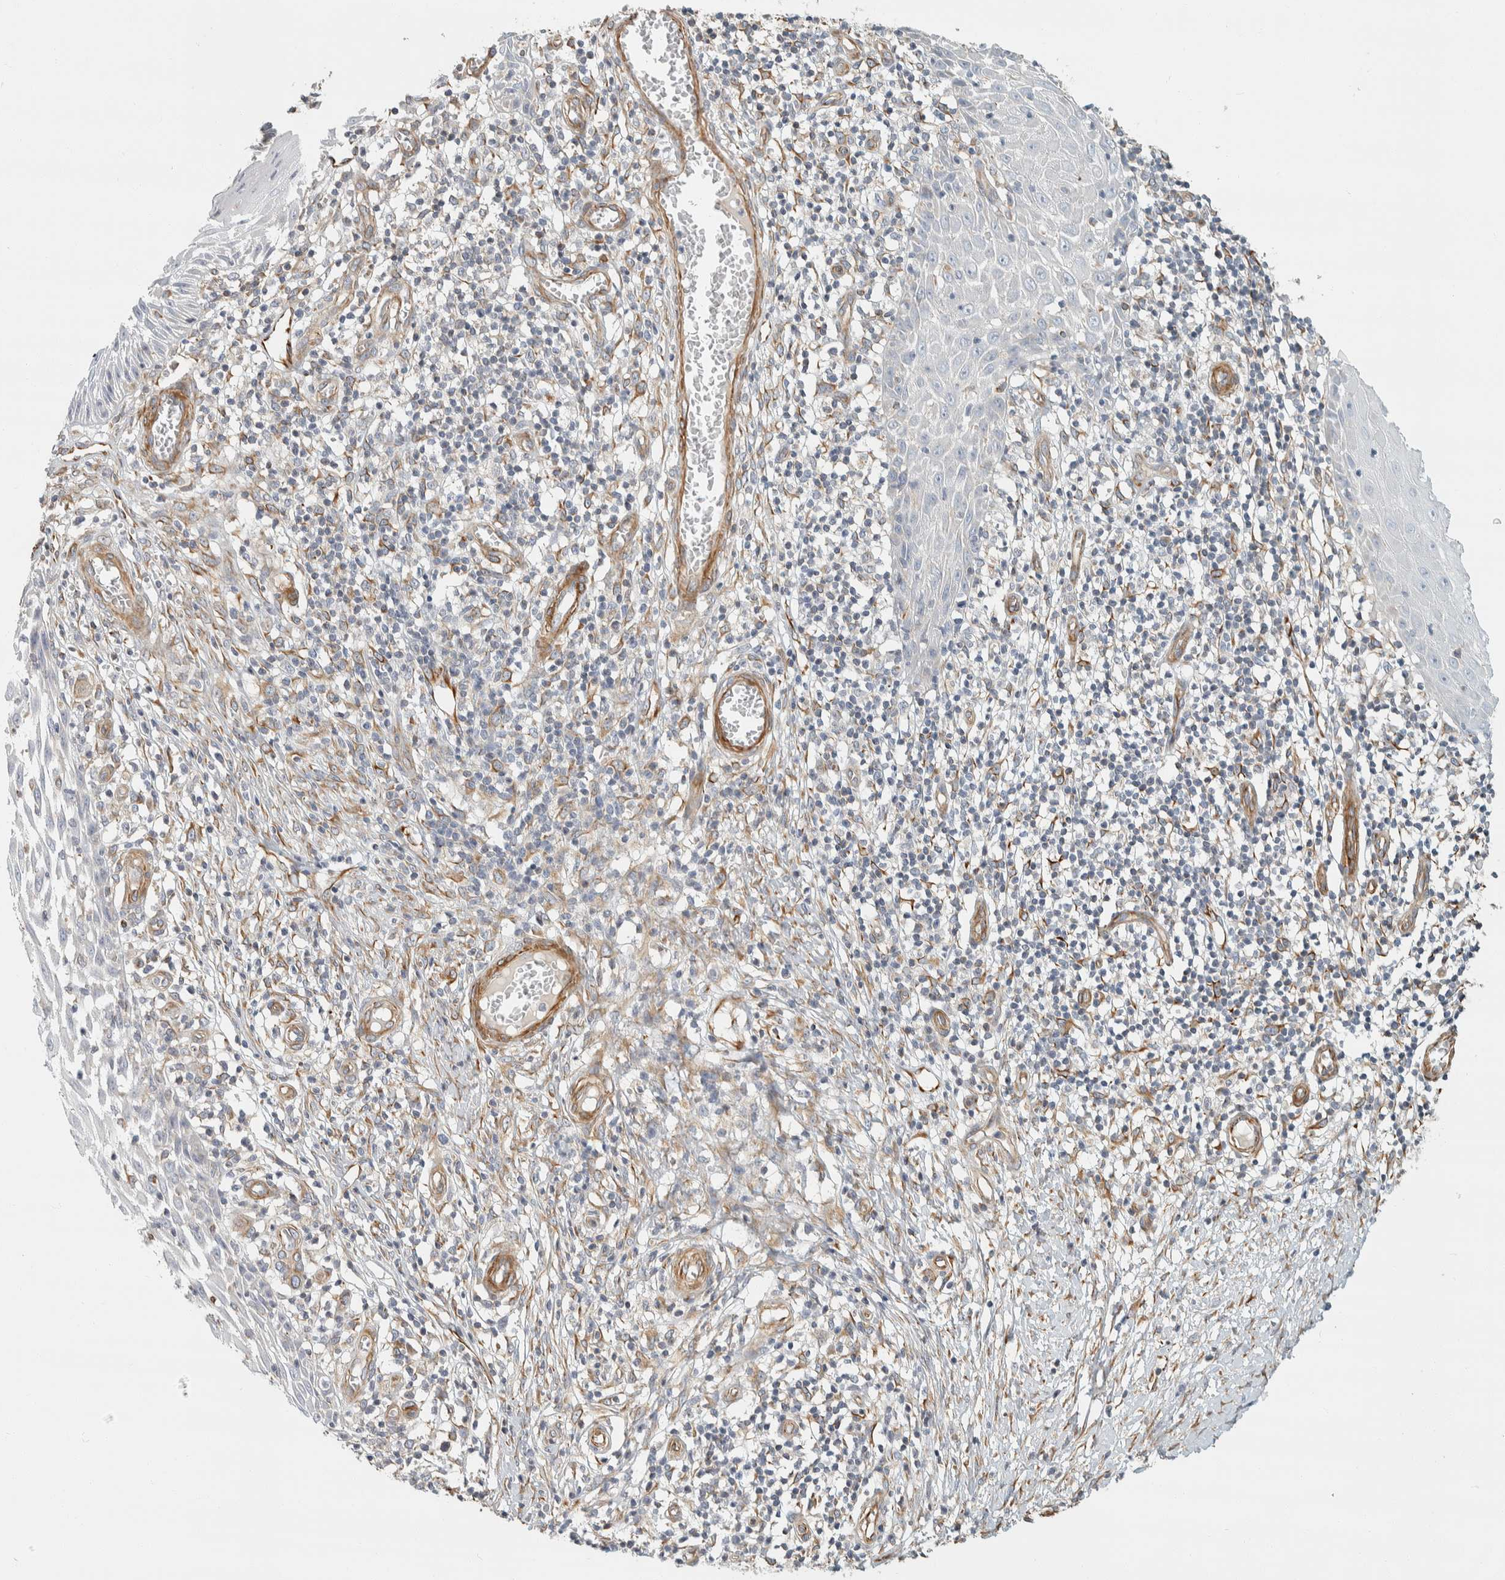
{"staining": {"intensity": "negative", "quantity": "none", "location": "none"}, "tissue": "skin cancer", "cell_type": "Tumor cells", "image_type": "cancer", "snomed": [{"axis": "morphology", "description": "Squamous cell carcinoma, NOS"}, {"axis": "topography", "description": "Skin"}], "caption": "Histopathology image shows no protein expression in tumor cells of skin squamous cell carcinoma tissue.", "gene": "CDR2", "patient": {"sex": "female", "age": 73}}